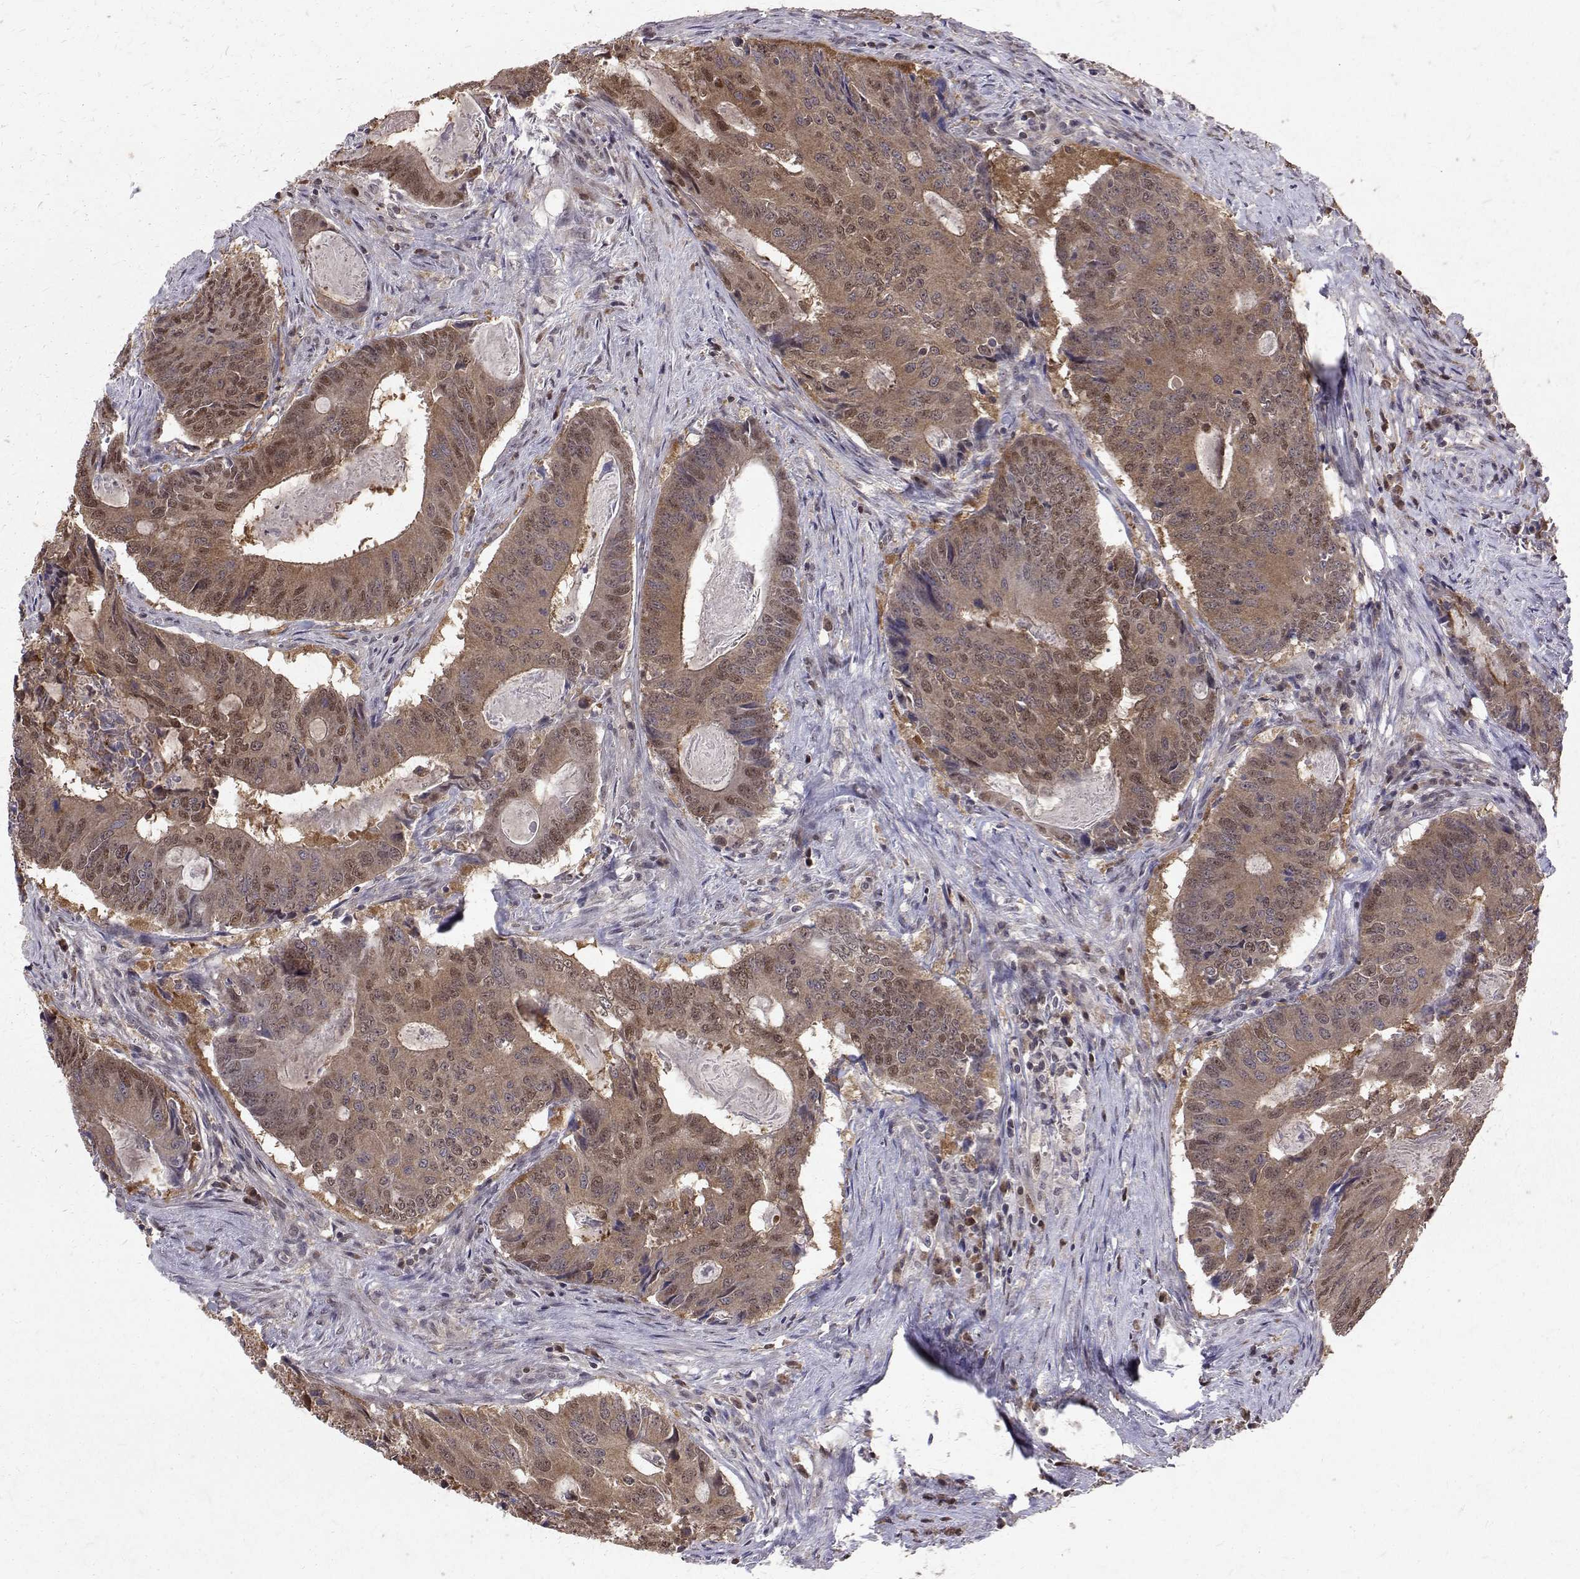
{"staining": {"intensity": "weak", "quantity": ">75%", "location": "cytoplasmic/membranous,nuclear"}, "tissue": "colorectal cancer", "cell_type": "Tumor cells", "image_type": "cancer", "snomed": [{"axis": "morphology", "description": "Adenocarcinoma, NOS"}, {"axis": "topography", "description": "Colon"}], "caption": "This is an image of immunohistochemistry staining of colorectal adenocarcinoma, which shows weak staining in the cytoplasmic/membranous and nuclear of tumor cells.", "gene": "NIF3L1", "patient": {"sex": "male", "age": 67}}